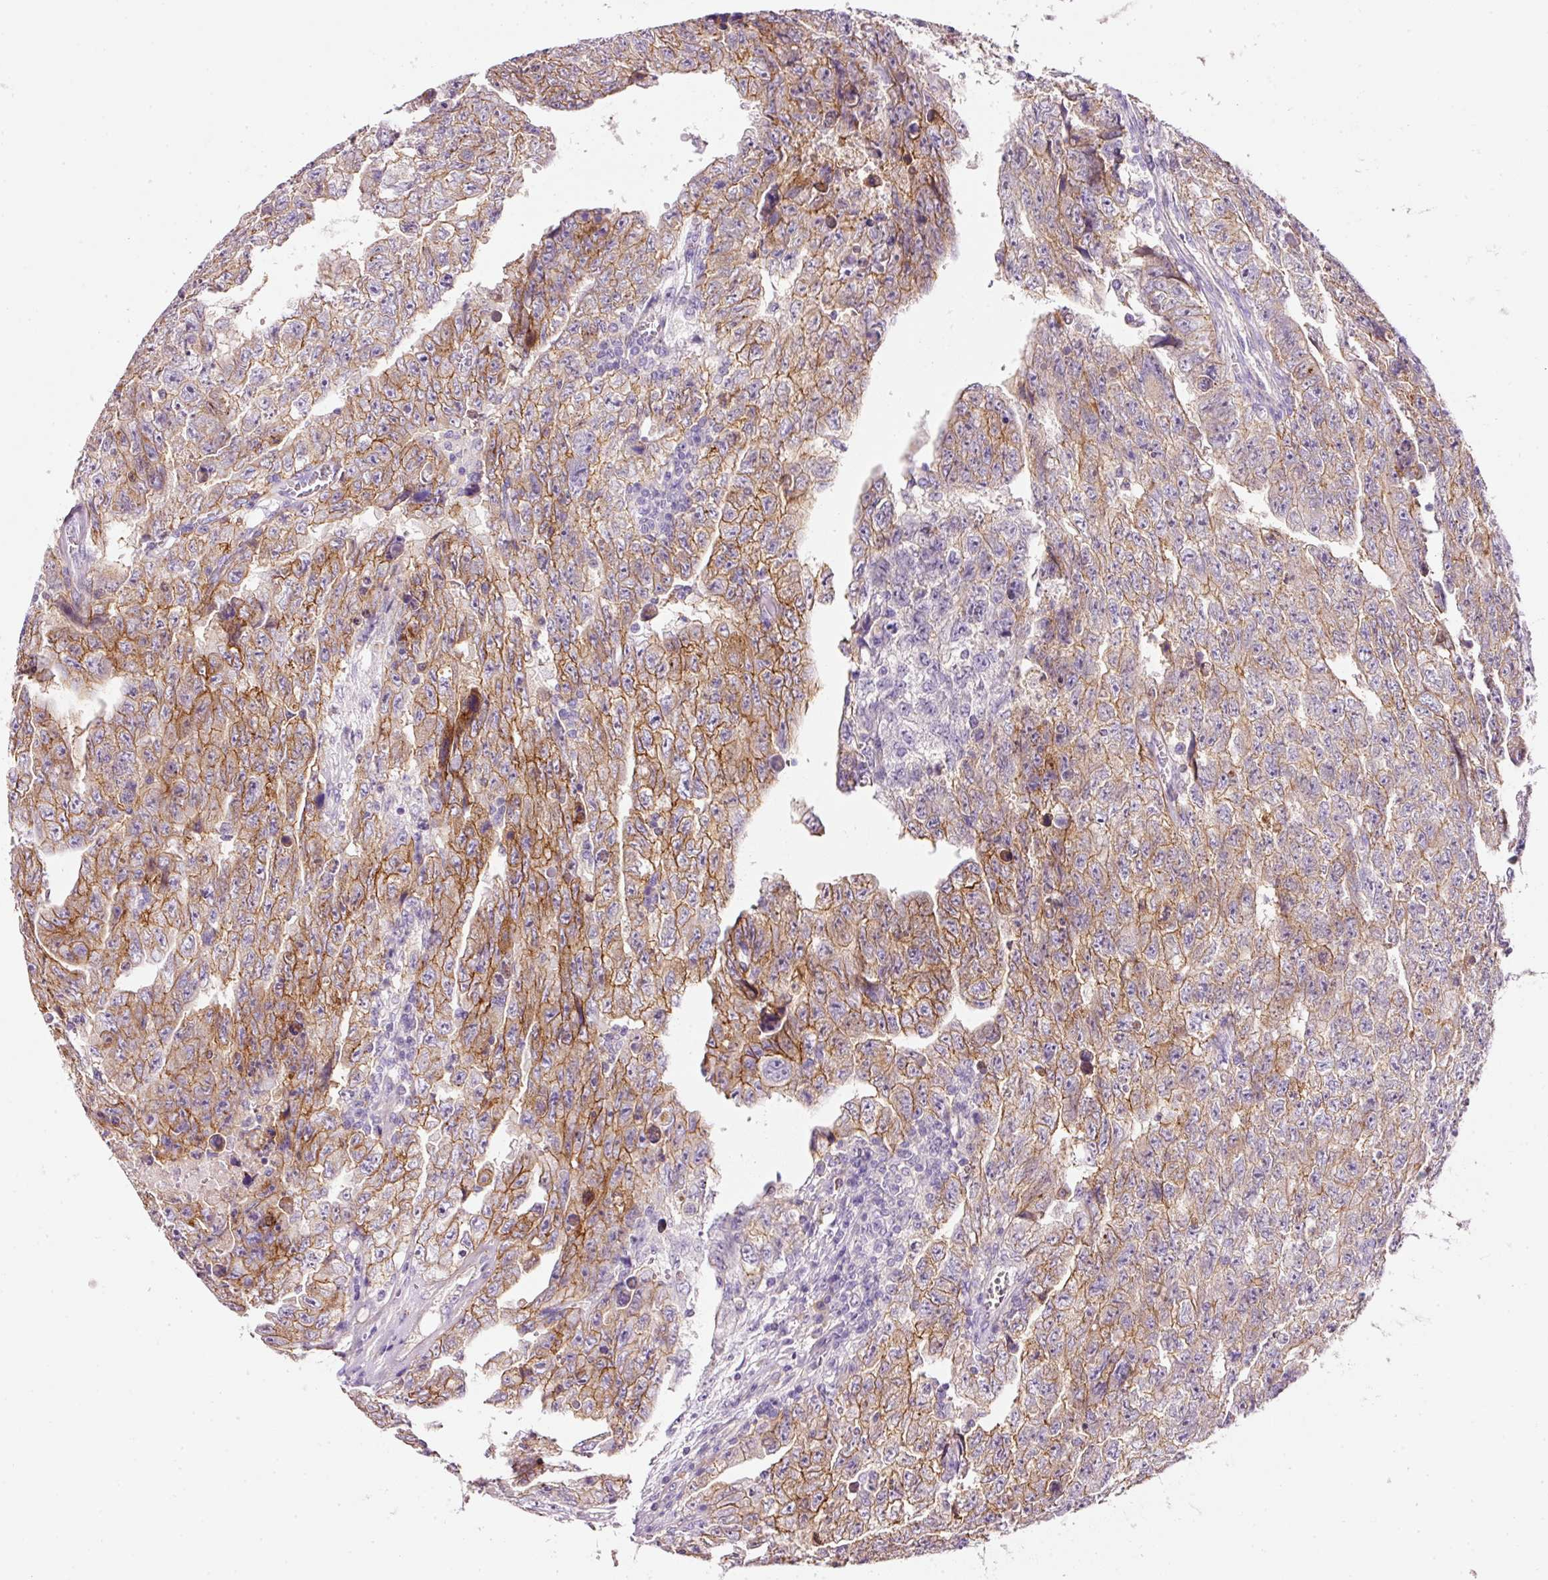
{"staining": {"intensity": "moderate", "quantity": "25%-75%", "location": "cytoplasmic/membranous"}, "tissue": "testis cancer", "cell_type": "Tumor cells", "image_type": "cancer", "snomed": [{"axis": "morphology", "description": "Carcinoma, Embryonal, NOS"}, {"axis": "topography", "description": "Testis"}], "caption": "IHC micrograph of neoplastic tissue: testis cancer stained using immunohistochemistry (IHC) displays medium levels of moderate protein expression localized specifically in the cytoplasmic/membranous of tumor cells, appearing as a cytoplasmic/membranous brown color.", "gene": "SOS2", "patient": {"sex": "male", "age": 28}}